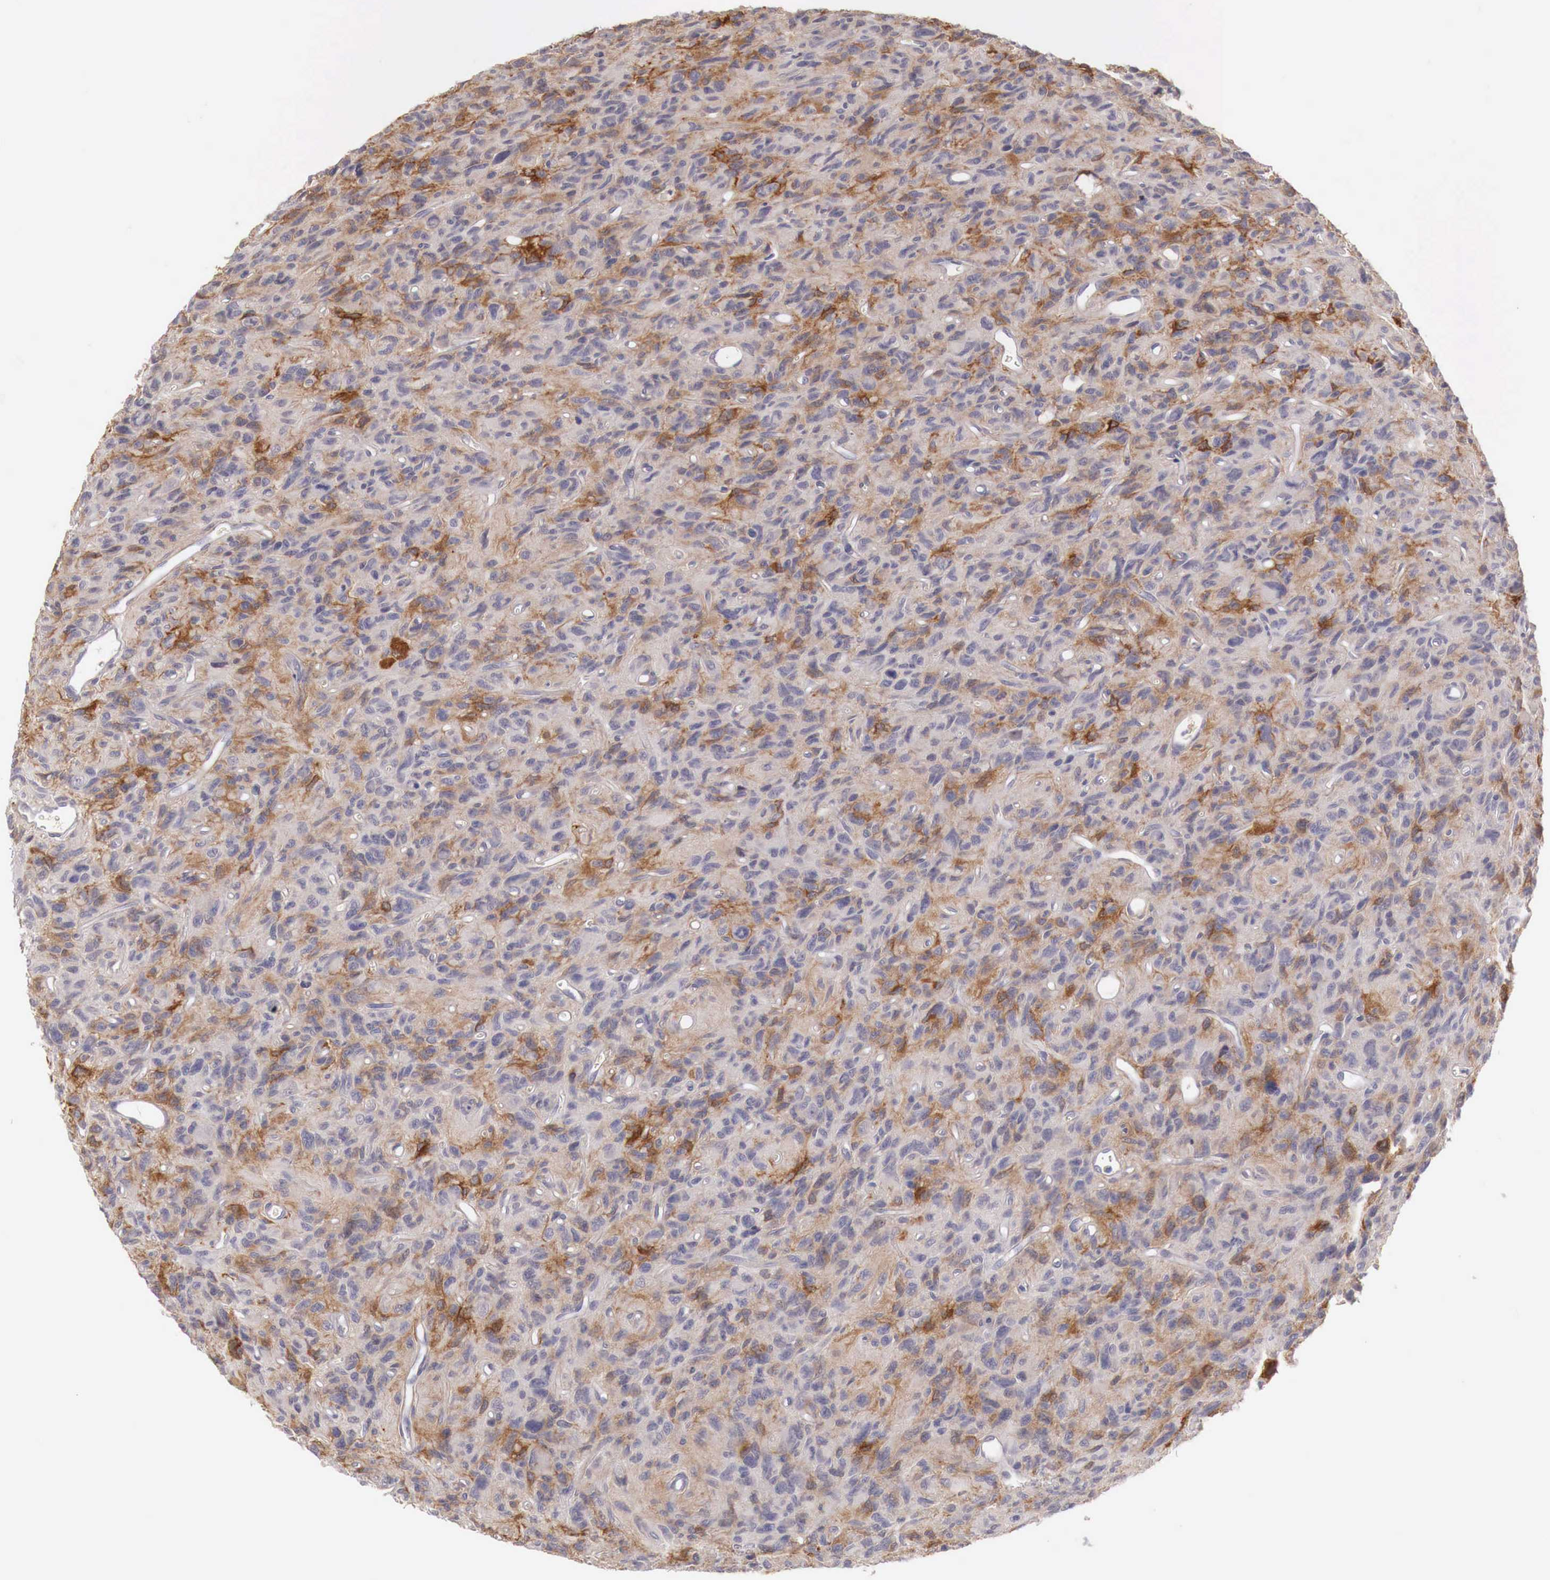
{"staining": {"intensity": "moderate", "quantity": "25%-75%", "location": "cytoplasmic/membranous"}, "tissue": "glioma", "cell_type": "Tumor cells", "image_type": "cancer", "snomed": [{"axis": "morphology", "description": "Glioma, malignant, High grade"}, {"axis": "topography", "description": "Brain"}], "caption": "Human malignant high-grade glioma stained for a protein (brown) shows moderate cytoplasmic/membranous positive staining in approximately 25%-75% of tumor cells.", "gene": "GATA1", "patient": {"sex": "female", "age": 60}}